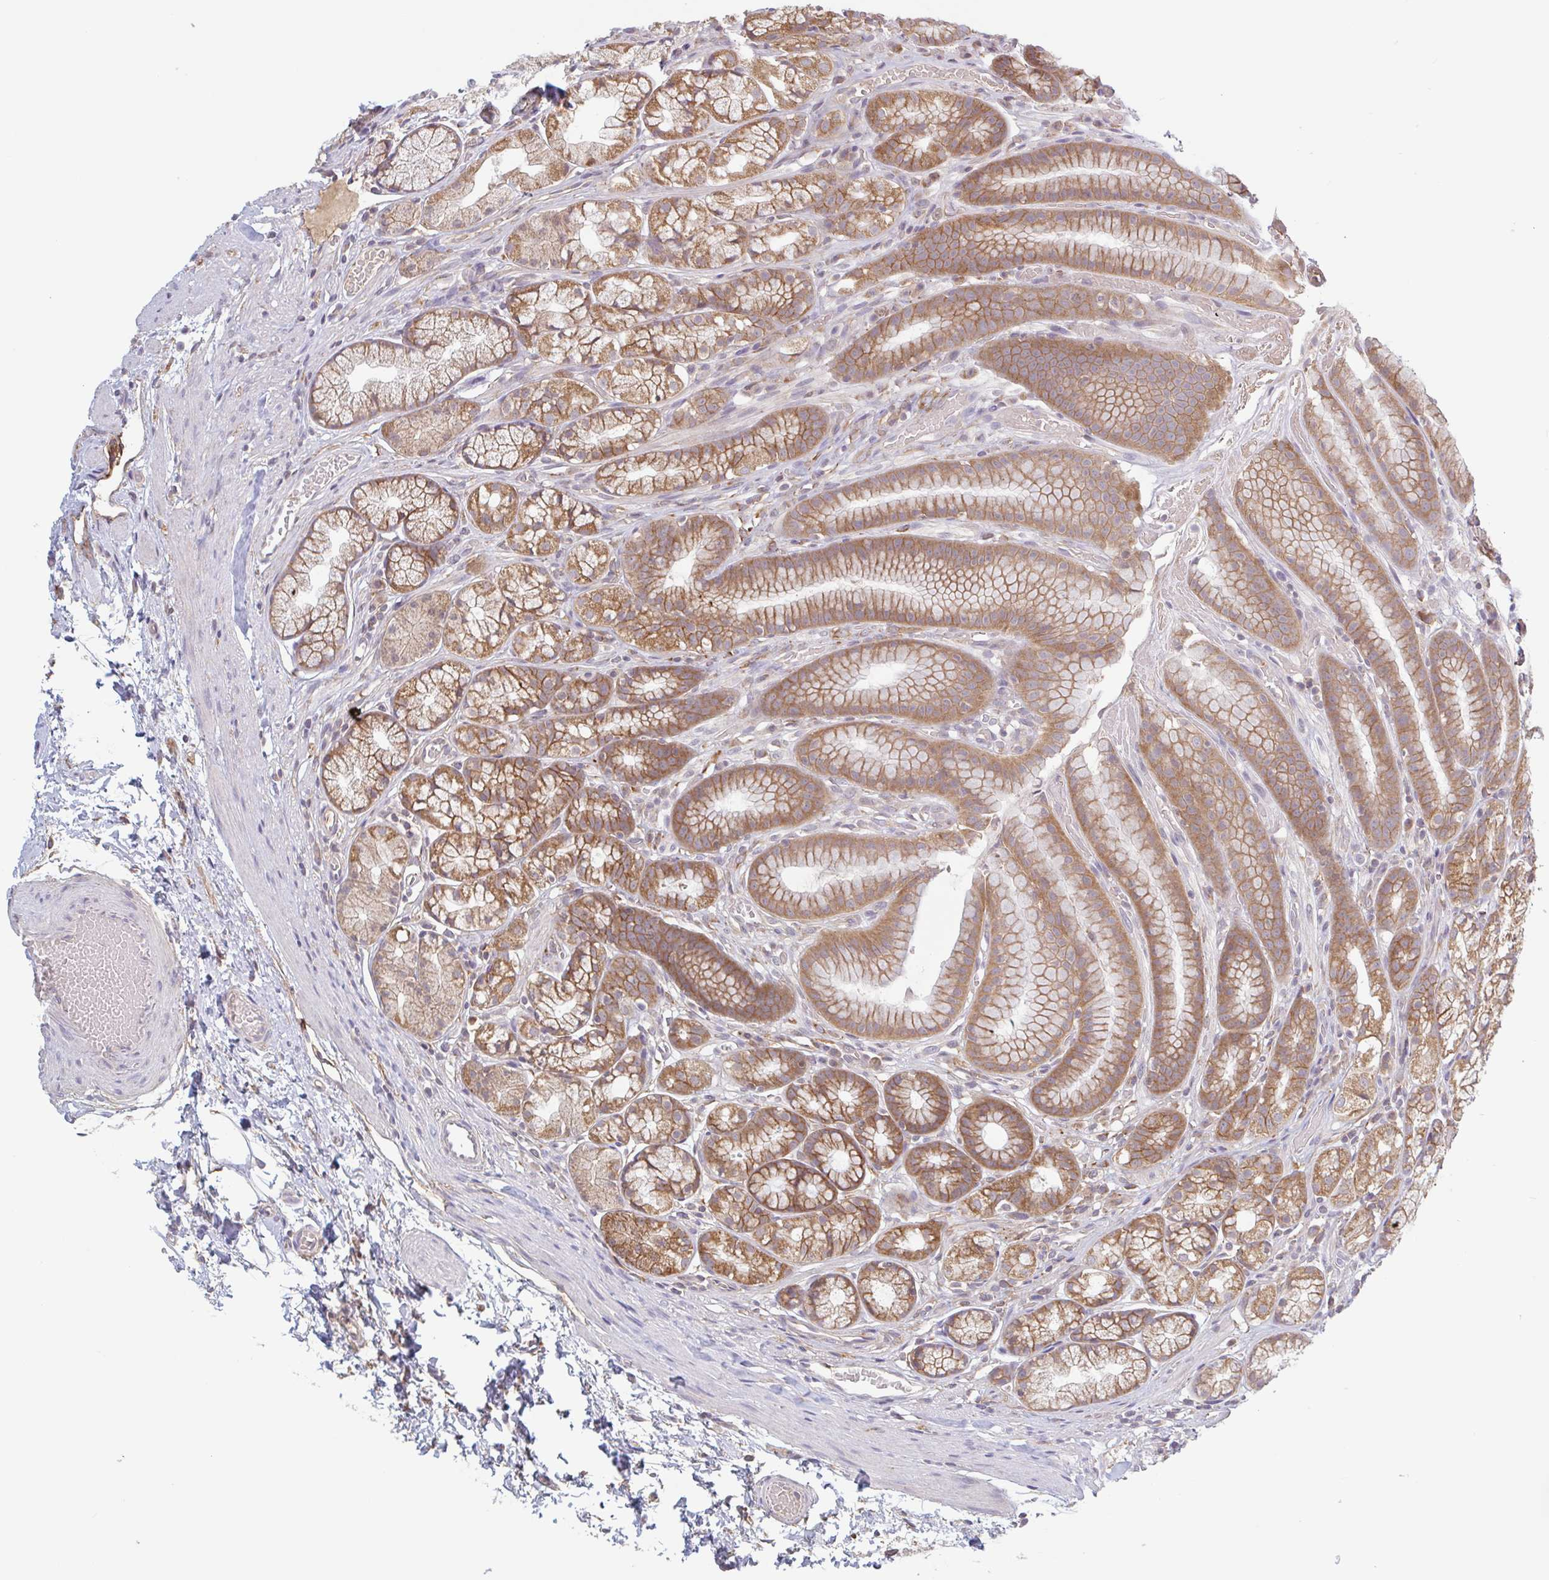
{"staining": {"intensity": "moderate", "quantity": ">75%", "location": "cytoplasmic/membranous"}, "tissue": "stomach", "cell_type": "Glandular cells", "image_type": "normal", "snomed": [{"axis": "morphology", "description": "Normal tissue, NOS"}, {"axis": "topography", "description": "Smooth muscle"}, {"axis": "topography", "description": "Stomach"}], "caption": "Stomach stained with DAB immunohistochemistry (IHC) shows medium levels of moderate cytoplasmic/membranous expression in approximately >75% of glandular cells.", "gene": "SURF1", "patient": {"sex": "male", "age": 70}}